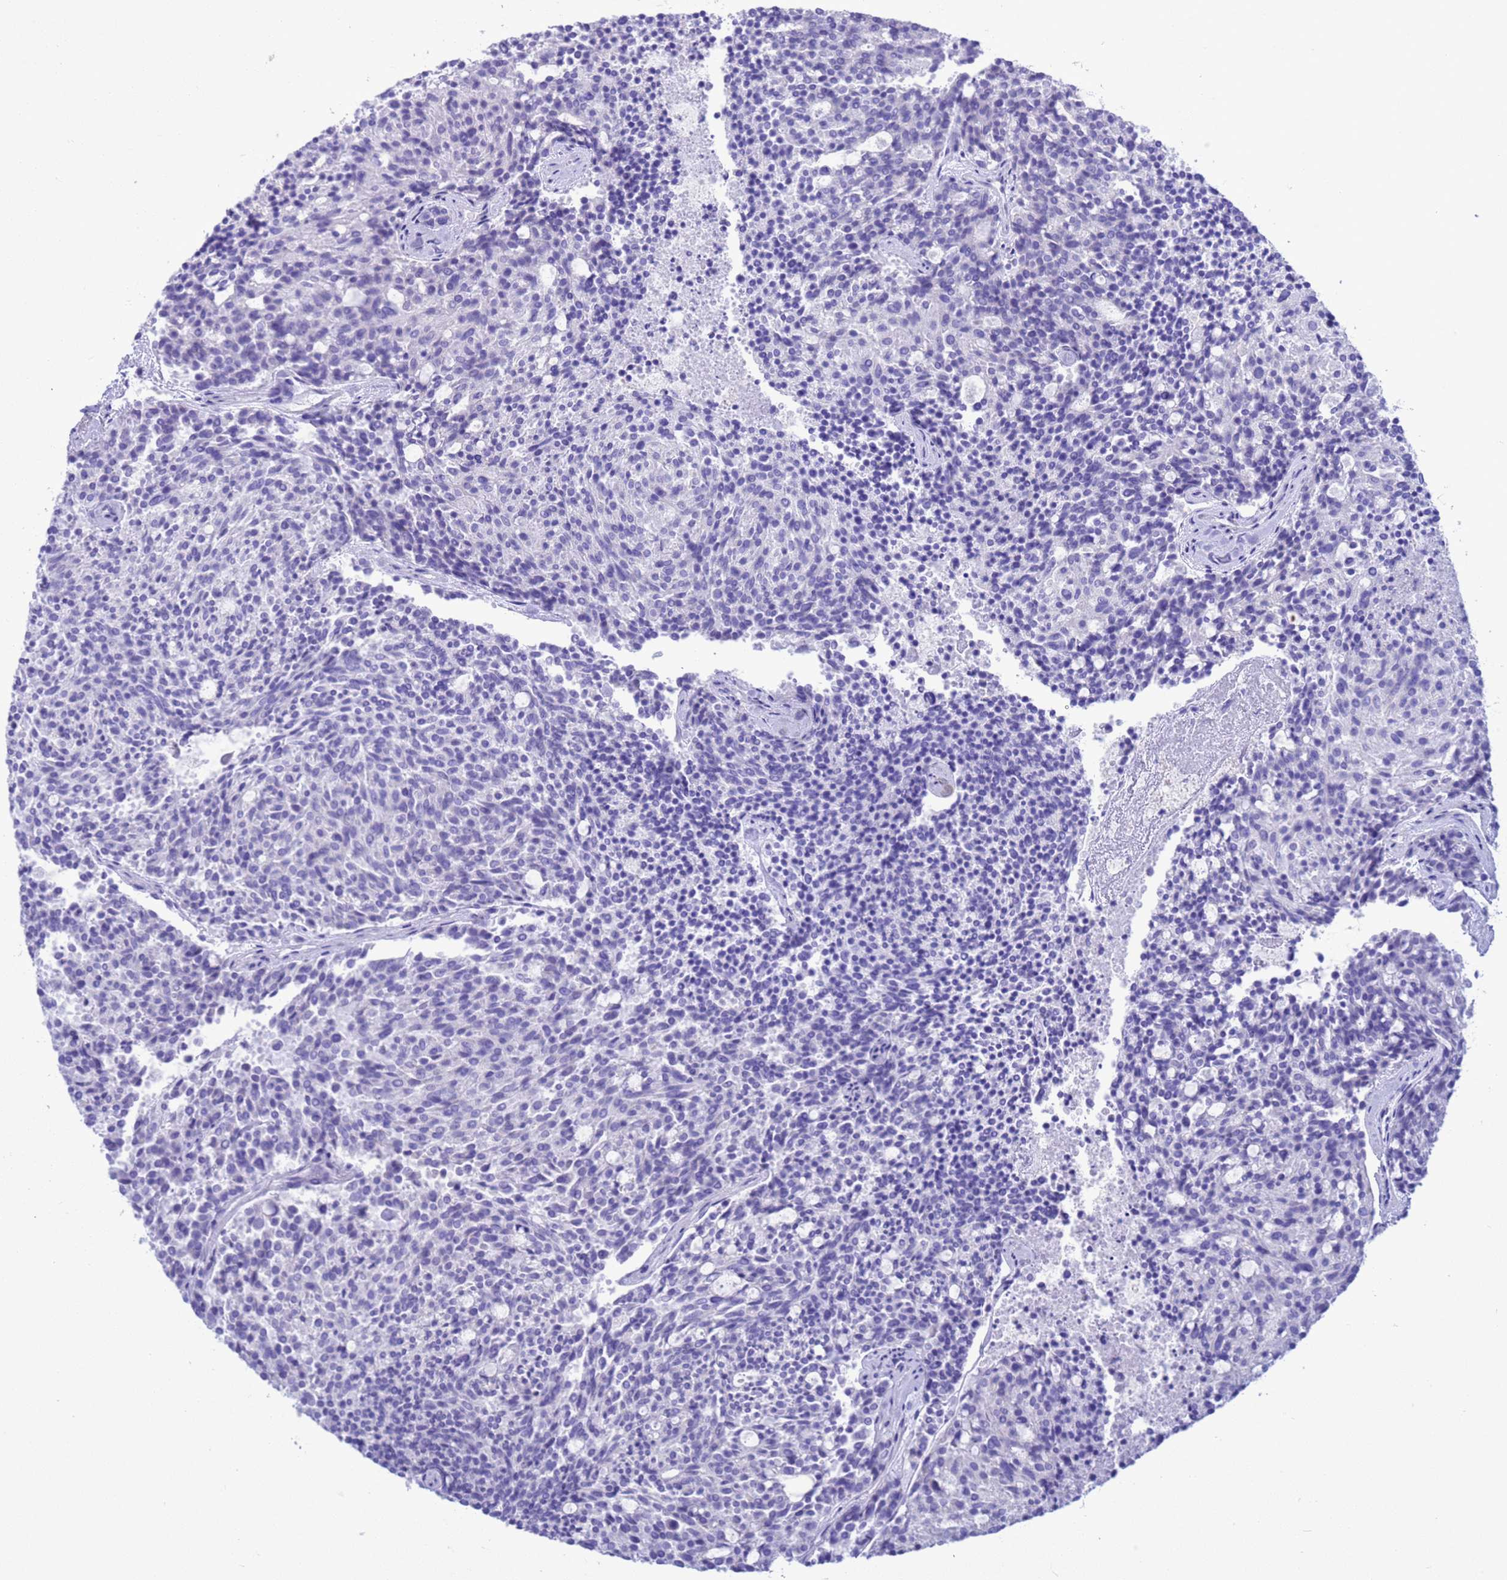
{"staining": {"intensity": "negative", "quantity": "none", "location": "none"}, "tissue": "carcinoid", "cell_type": "Tumor cells", "image_type": "cancer", "snomed": [{"axis": "morphology", "description": "Carcinoid, malignant, NOS"}, {"axis": "topography", "description": "Pancreas"}], "caption": "Immunohistochemical staining of malignant carcinoid shows no significant staining in tumor cells.", "gene": "GSTM1", "patient": {"sex": "female", "age": 54}}